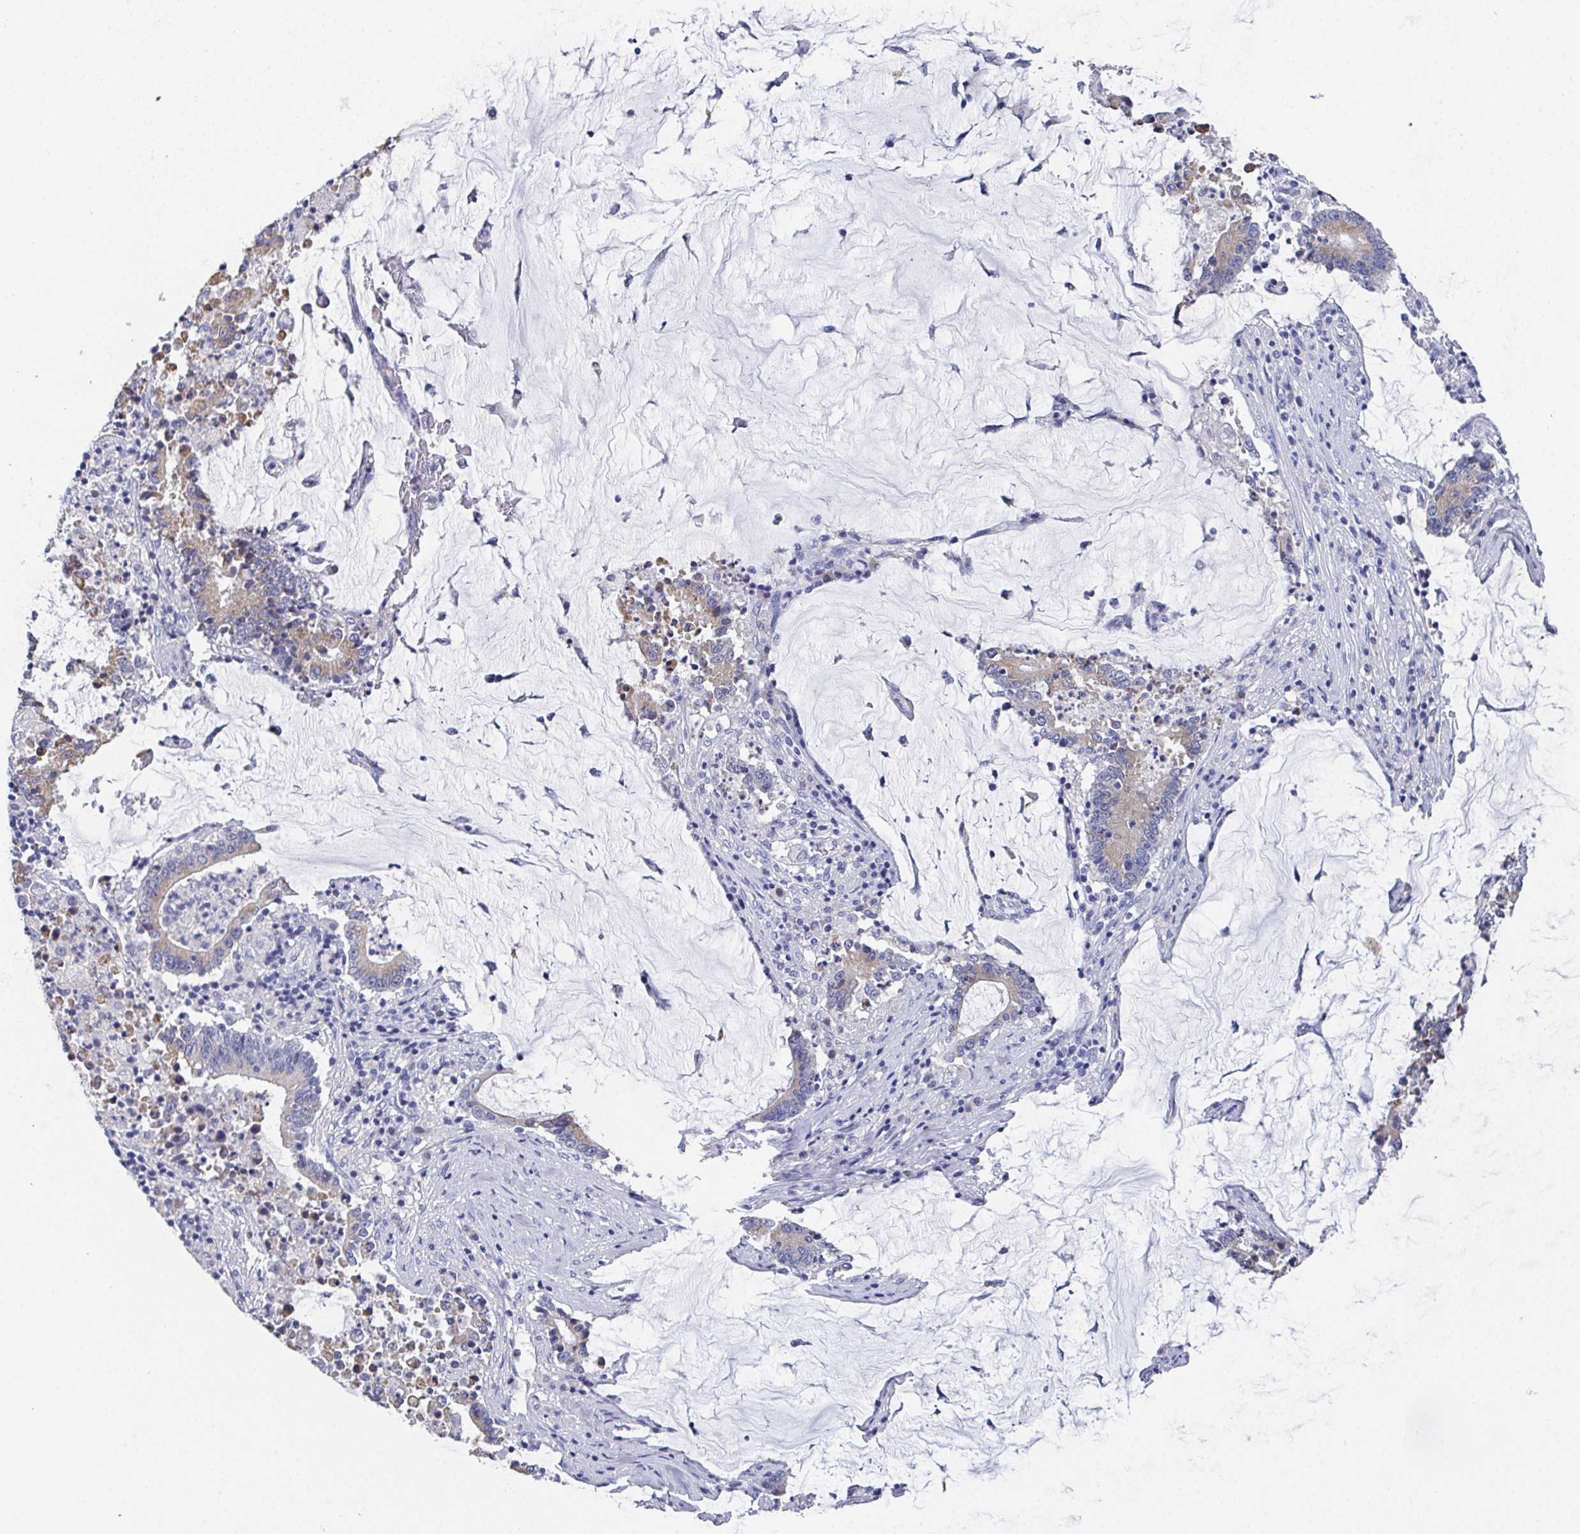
{"staining": {"intensity": "weak", "quantity": "25%-75%", "location": "cytoplasmic/membranous"}, "tissue": "stomach cancer", "cell_type": "Tumor cells", "image_type": "cancer", "snomed": [{"axis": "morphology", "description": "Adenocarcinoma, NOS"}, {"axis": "topography", "description": "Stomach, upper"}], "caption": "Weak cytoplasmic/membranous positivity is present in about 25%-75% of tumor cells in stomach cancer. The staining was performed using DAB to visualize the protein expression in brown, while the nuclei were stained in blue with hematoxylin (Magnification: 20x).", "gene": "SSC4D", "patient": {"sex": "male", "age": 68}}